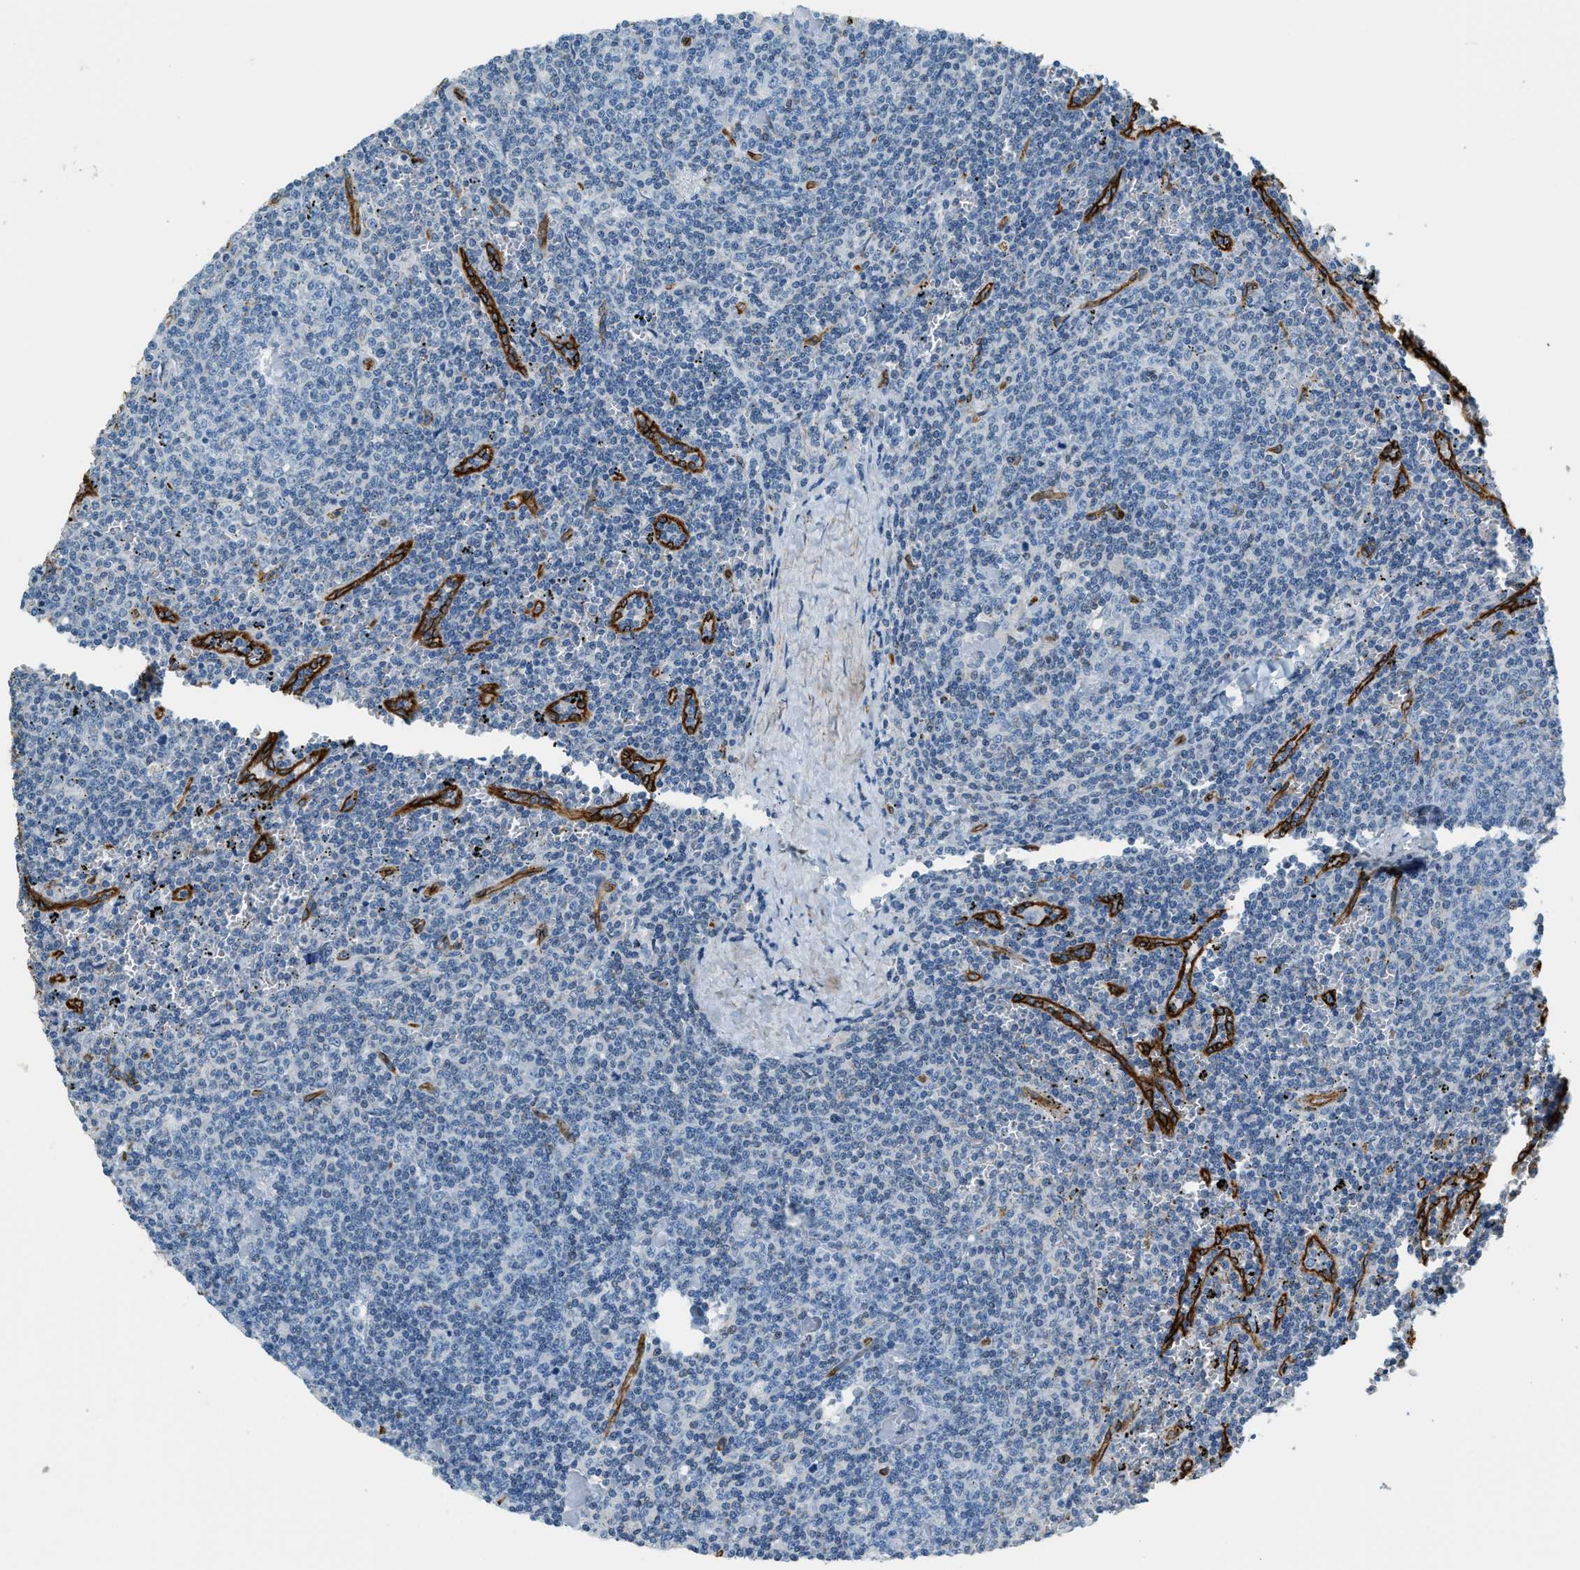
{"staining": {"intensity": "negative", "quantity": "none", "location": "none"}, "tissue": "lymphoma", "cell_type": "Tumor cells", "image_type": "cancer", "snomed": [{"axis": "morphology", "description": "Malignant lymphoma, non-Hodgkin's type, Low grade"}, {"axis": "topography", "description": "Spleen"}], "caption": "Lymphoma was stained to show a protein in brown. There is no significant positivity in tumor cells. (DAB (3,3'-diaminobenzidine) immunohistochemistry, high magnification).", "gene": "TMEM43", "patient": {"sex": "female", "age": 50}}